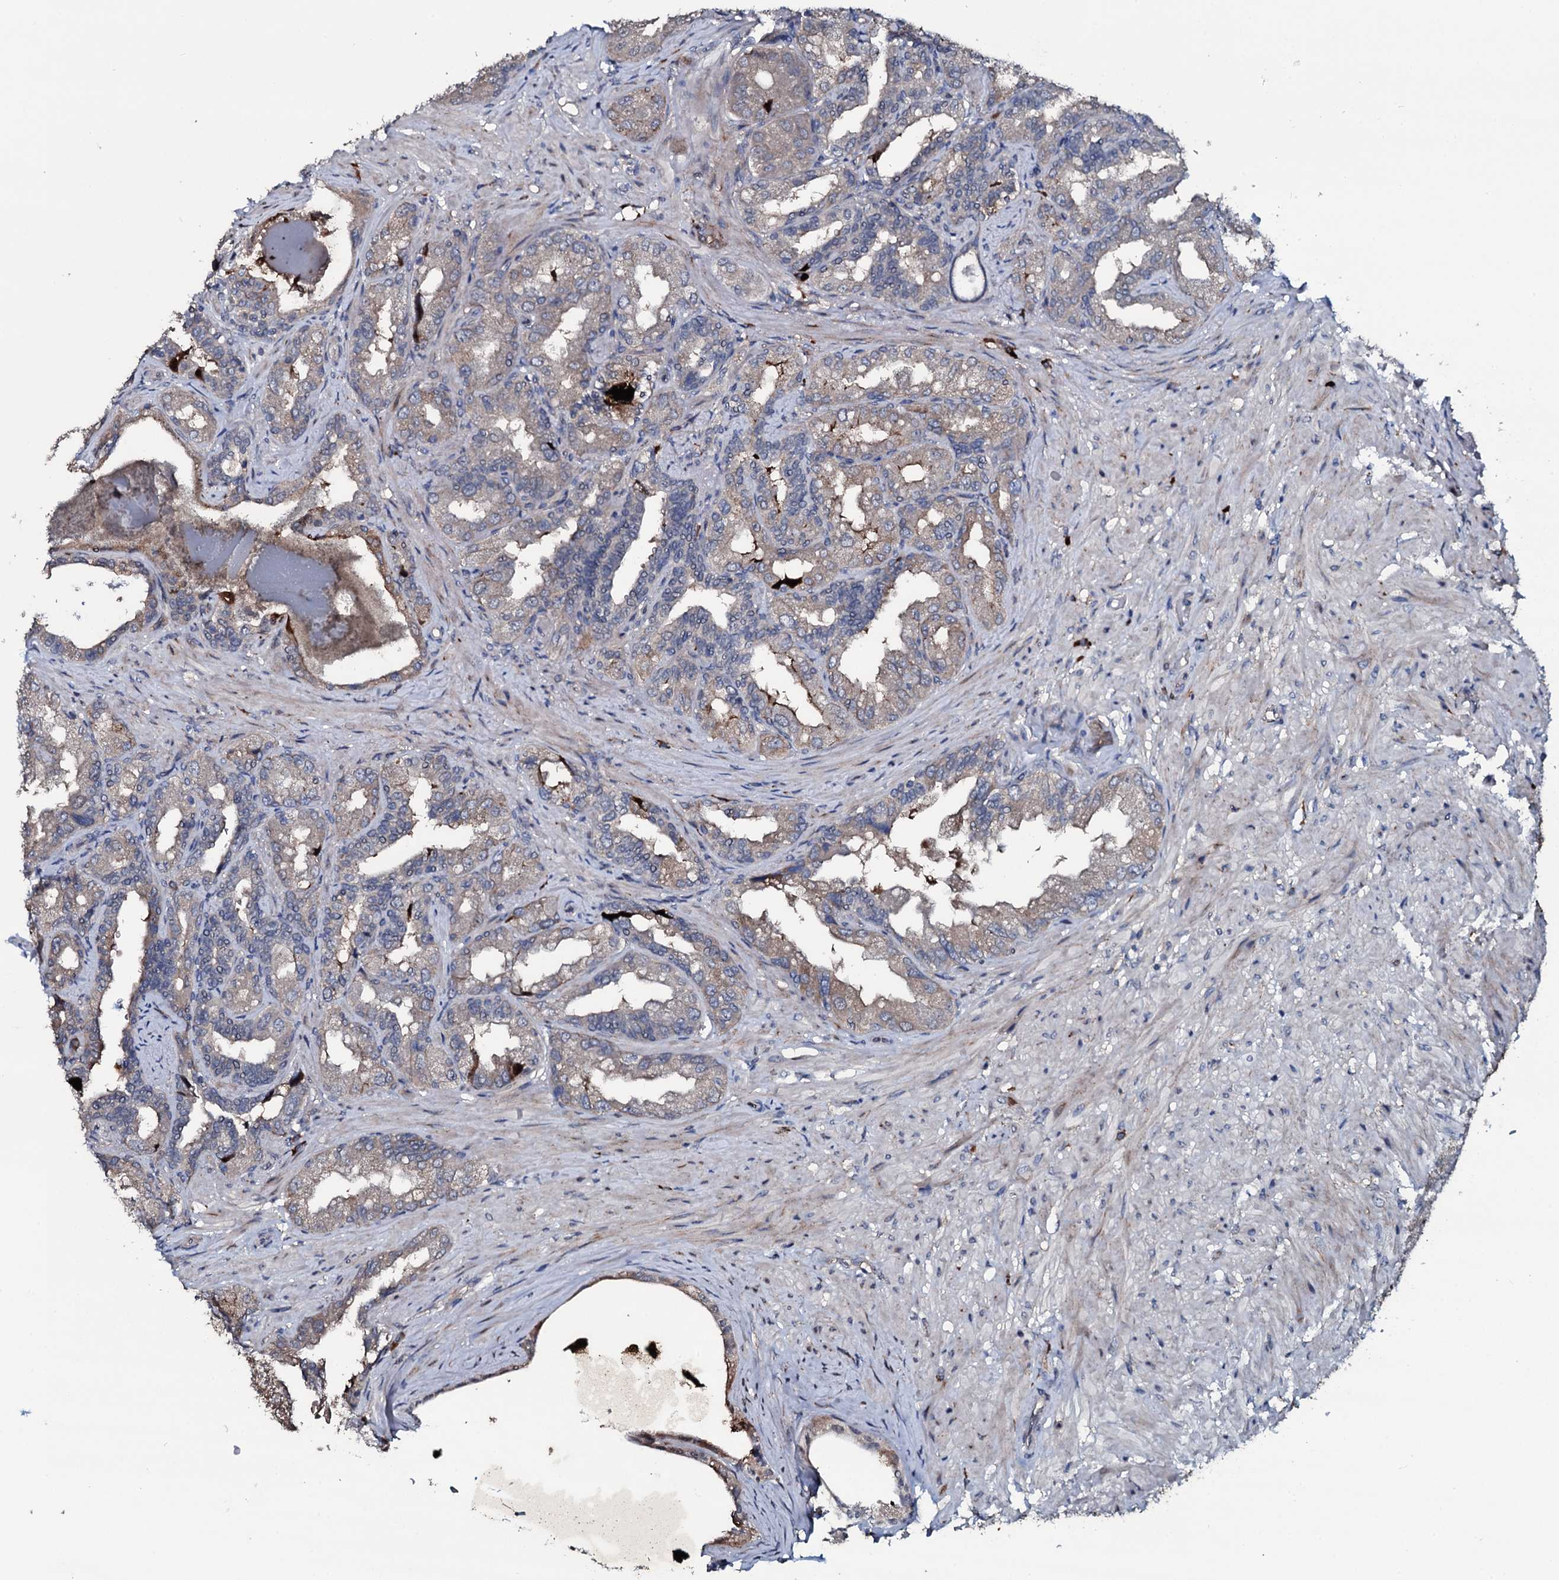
{"staining": {"intensity": "weak", "quantity": "<25%", "location": "cytoplasmic/membranous"}, "tissue": "seminal vesicle", "cell_type": "Glandular cells", "image_type": "normal", "snomed": [{"axis": "morphology", "description": "Normal tissue, NOS"}, {"axis": "topography", "description": "Seminal veicle"}, {"axis": "topography", "description": "Peripheral nerve tissue"}], "caption": "This is an IHC histopathology image of unremarkable human seminal vesicle. There is no staining in glandular cells.", "gene": "IL12B", "patient": {"sex": "male", "age": 63}}